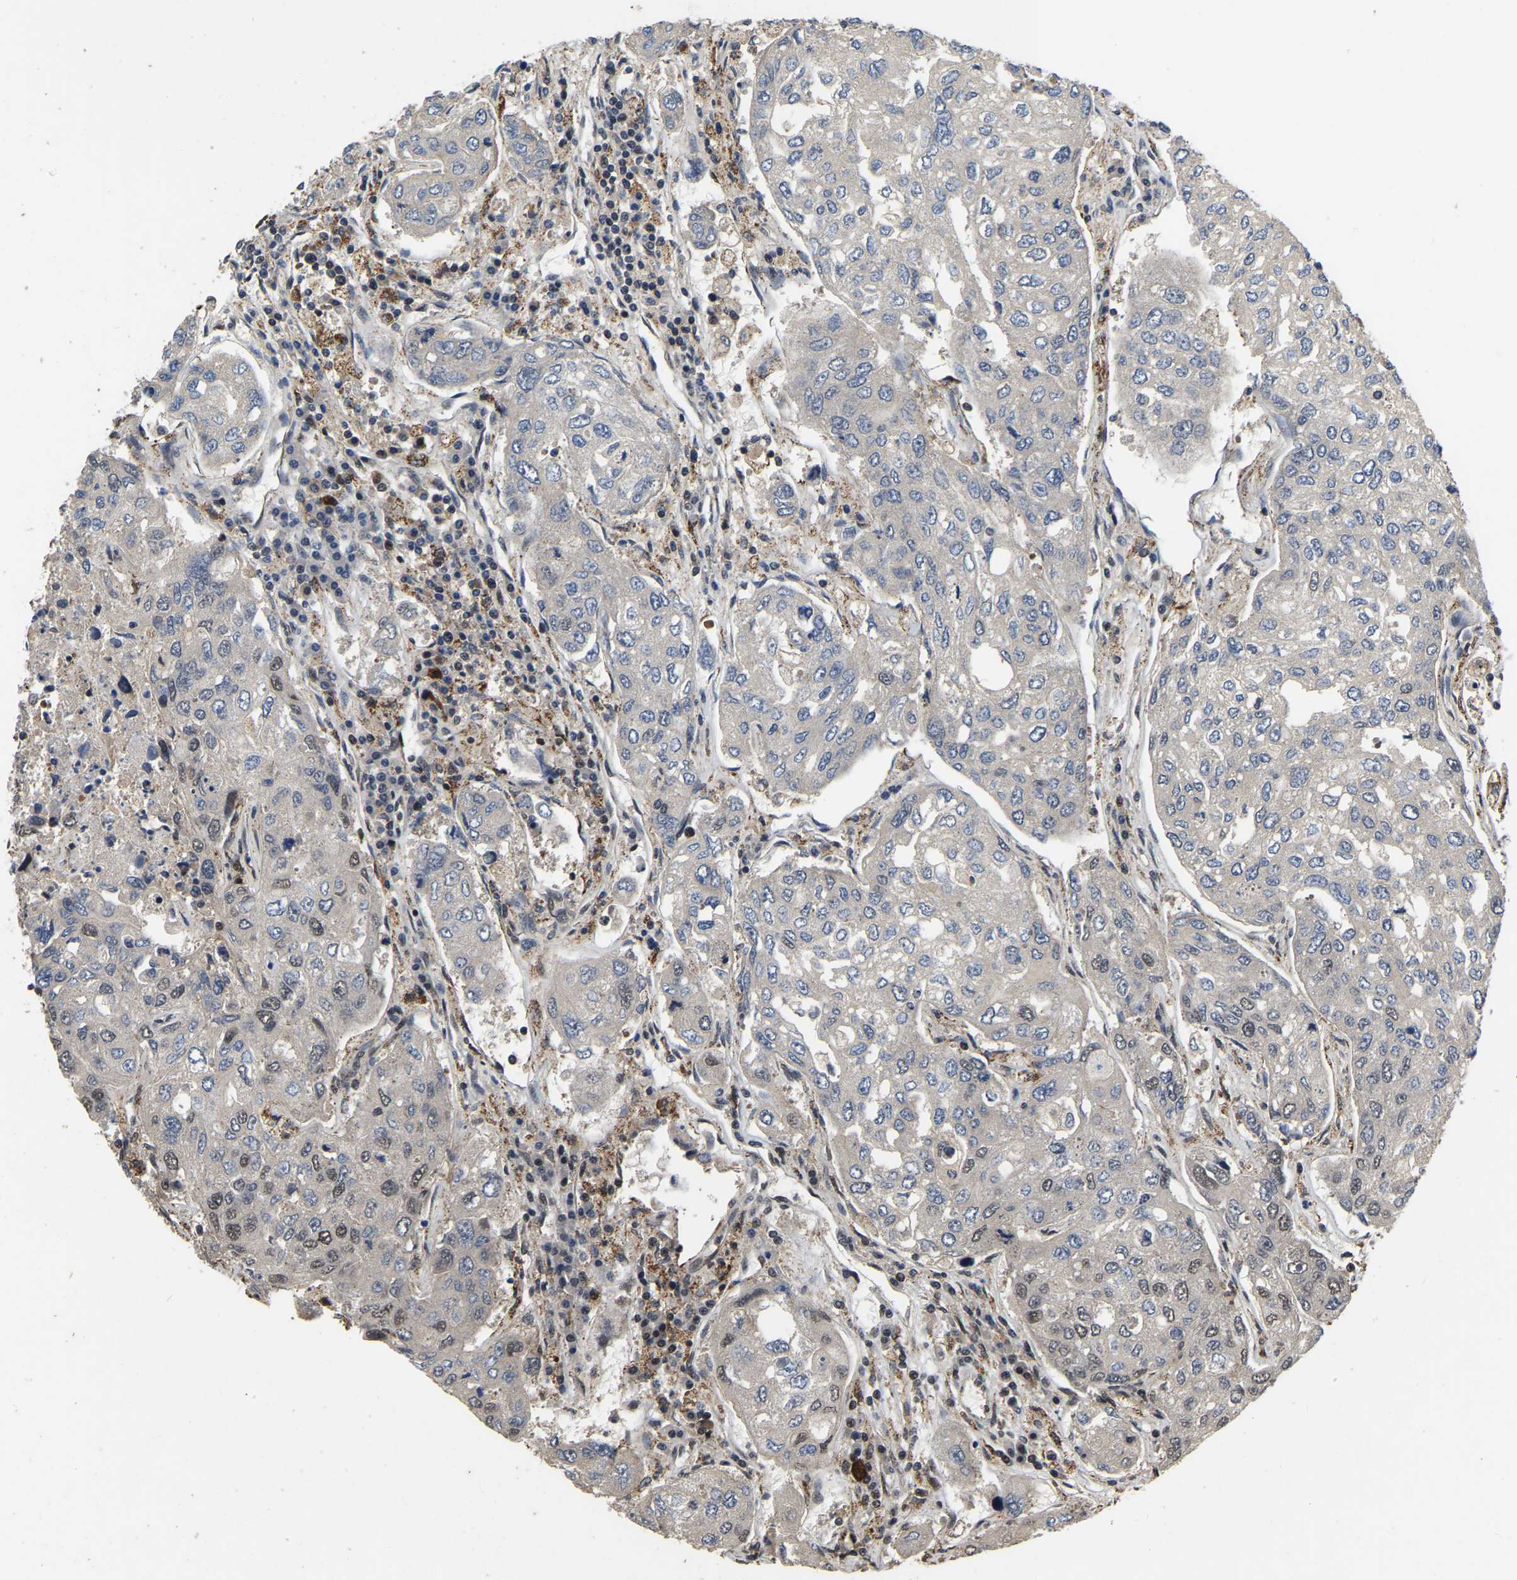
{"staining": {"intensity": "weak", "quantity": "<25%", "location": "nuclear"}, "tissue": "urothelial cancer", "cell_type": "Tumor cells", "image_type": "cancer", "snomed": [{"axis": "morphology", "description": "Urothelial carcinoma, High grade"}, {"axis": "topography", "description": "Lymph node"}, {"axis": "topography", "description": "Urinary bladder"}], "caption": "This is an immunohistochemistry photomicrograph of human urothelial cancer. There is no expression in tumor cells.", "gene": "CIAO1", "patient": {"sex": "male", "age": 51}}